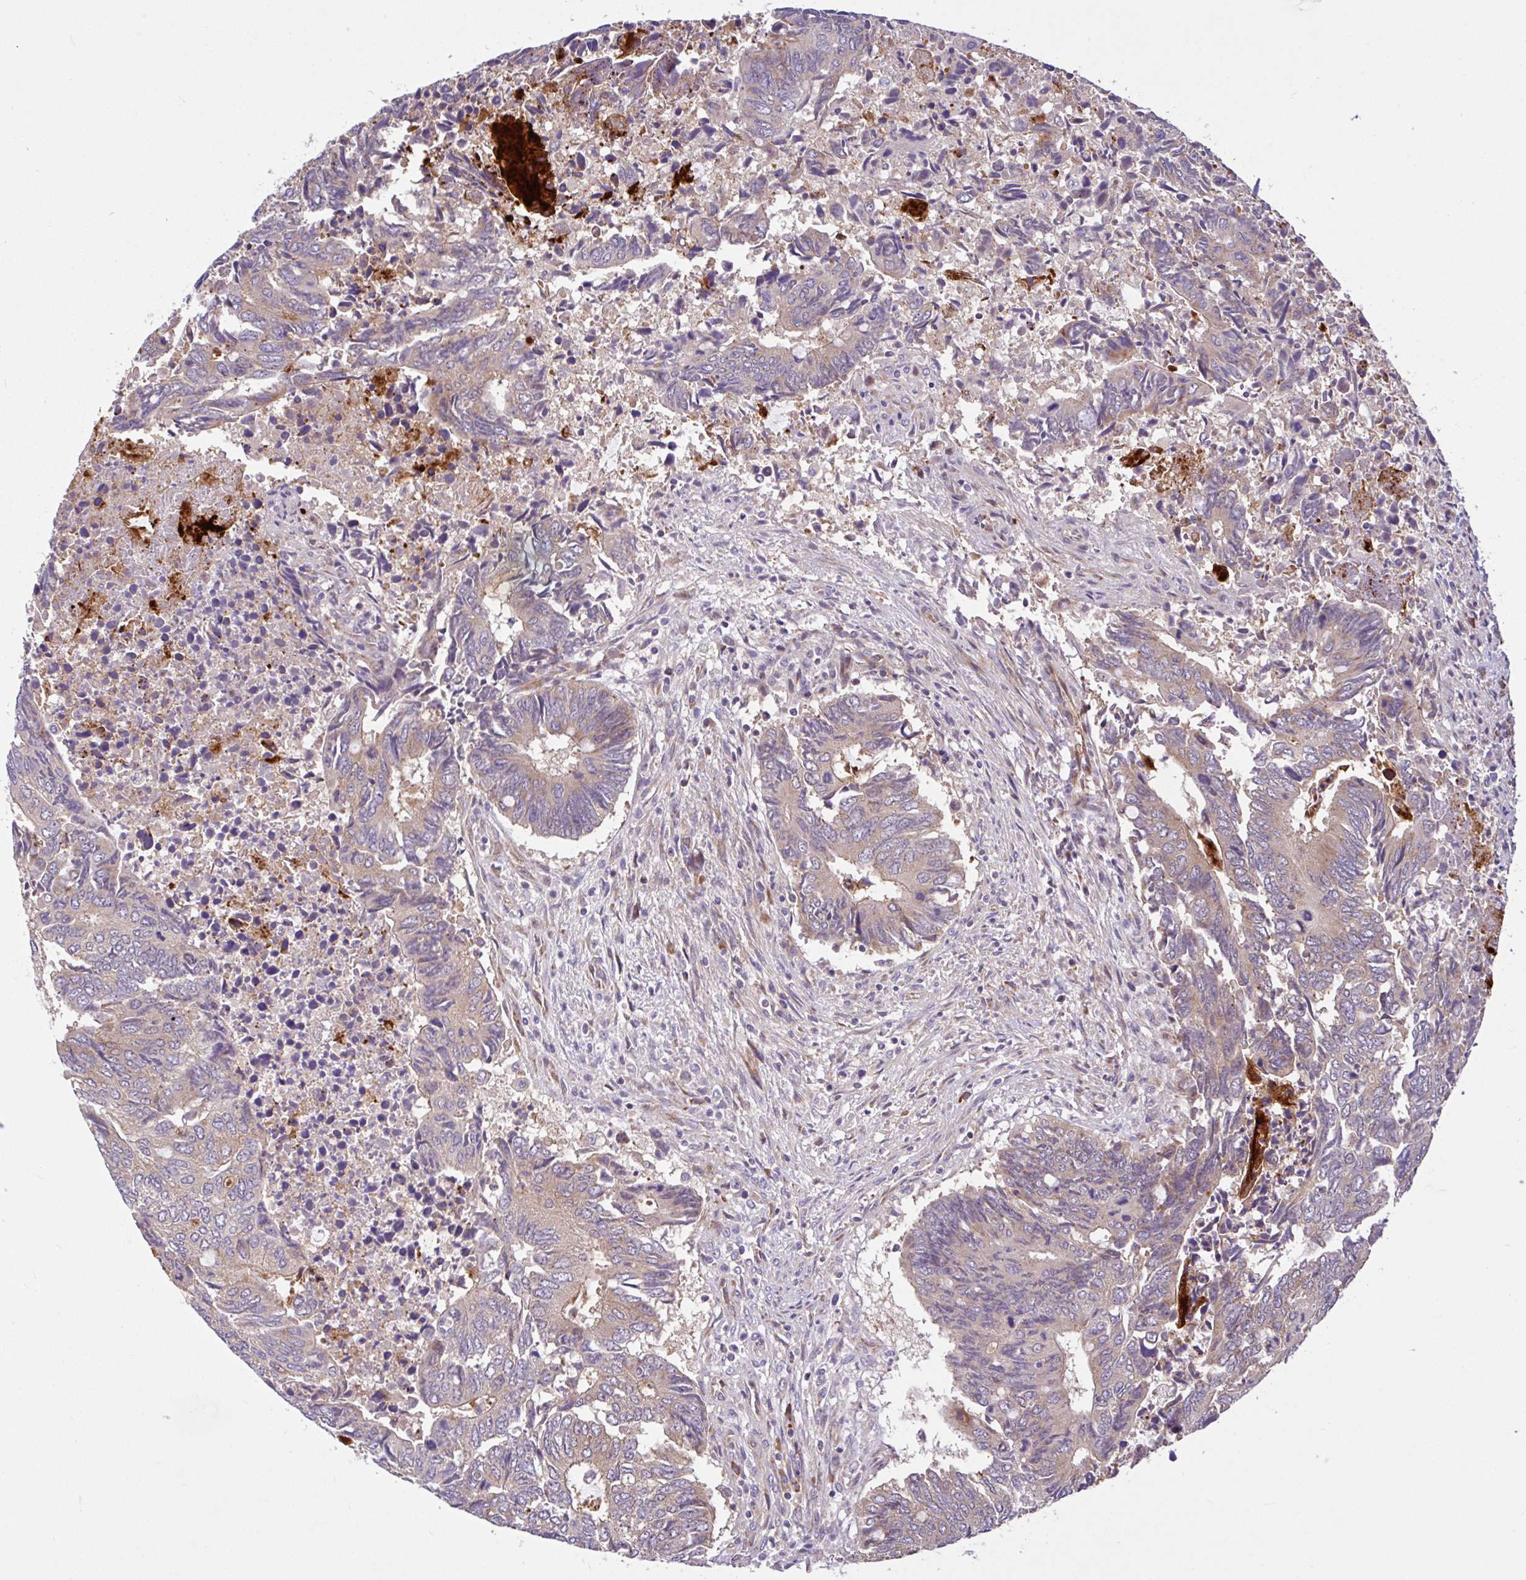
{"staining": {"intensity": "weak", "quantity": "<25%", "location": "cytoplasmic/membranous"}, "tissue": "colorectal cancer", "cell_type": "Tumor cells", "image_type": "cancer", "snomed": [{"axis": "morphology", "description": "Adenocarcinoma, NOS"}, {"axis": "topography", "description": "Colon"}], "caption": "Immunohistochemical staining of colorectal cancer (adenocarcinoma) demonstrates no significant positivity in tumor cells.", "gene": "NTPCR", "patient": {"sex": "male", "age": 87}}